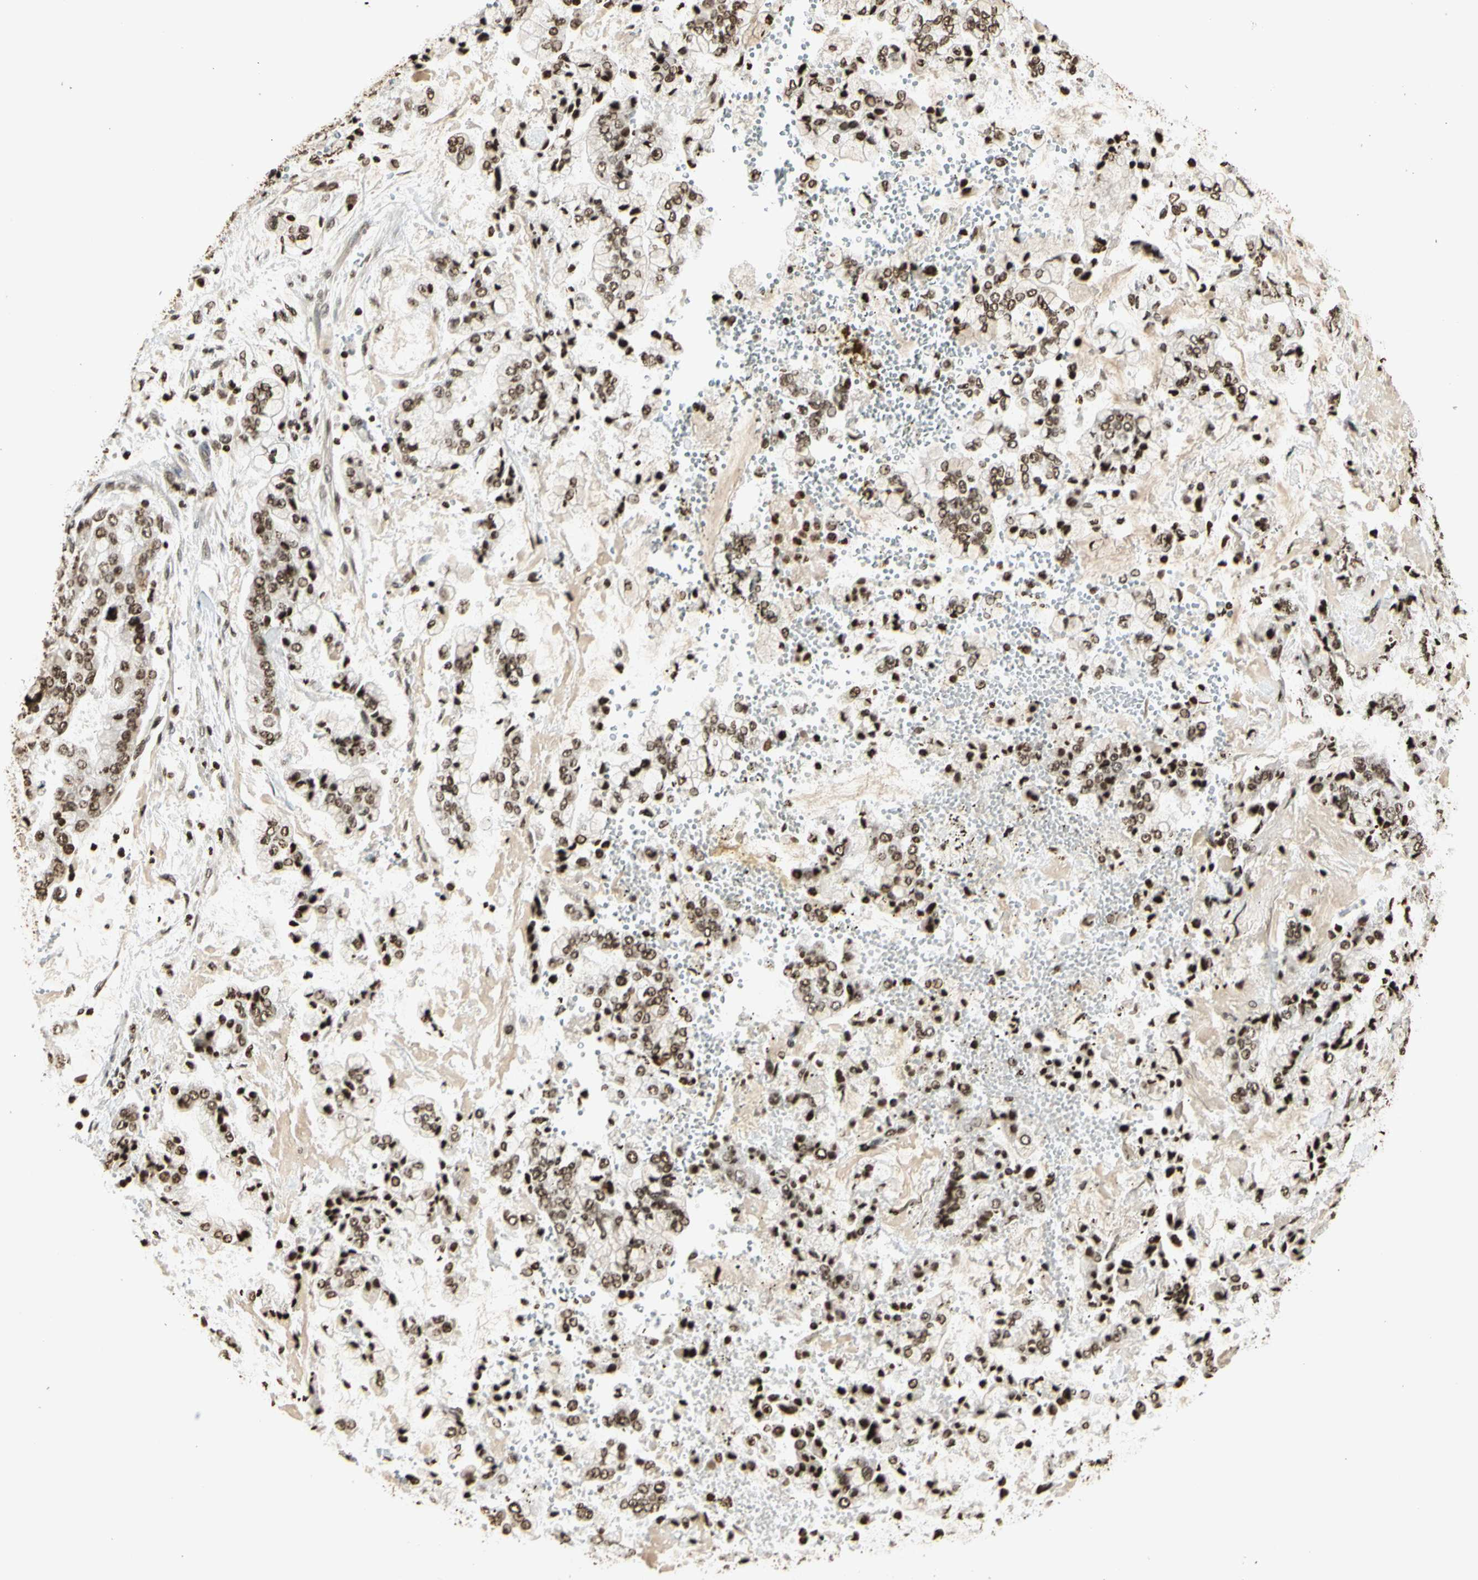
{"staining": {"intensity": "moderate", "quantity": ">75%", "location": "cytoplasmic/membranous,nuclear"}, "tissue": "stomach cancer", "cell_type": "Tumor cells", "image_type": "cancer", "snomed": [{"axis": "morphology", "description": "Adenocarcinoma, NOS"}, {"axis": "topography", "description": "Stomach"}], "caption": "High-magnification brightfield microscopy of stomach cancer (adenocarcinoma) stained with DAB (brown) and counterstained with hematoxylin (blue). tumor cells exhibit moderate cytoplasmic/membranous and nuclear expression is seen in approximately>75% of cells.", "gene": "RORA", "patient": {"sex": "male", "age": 76}}